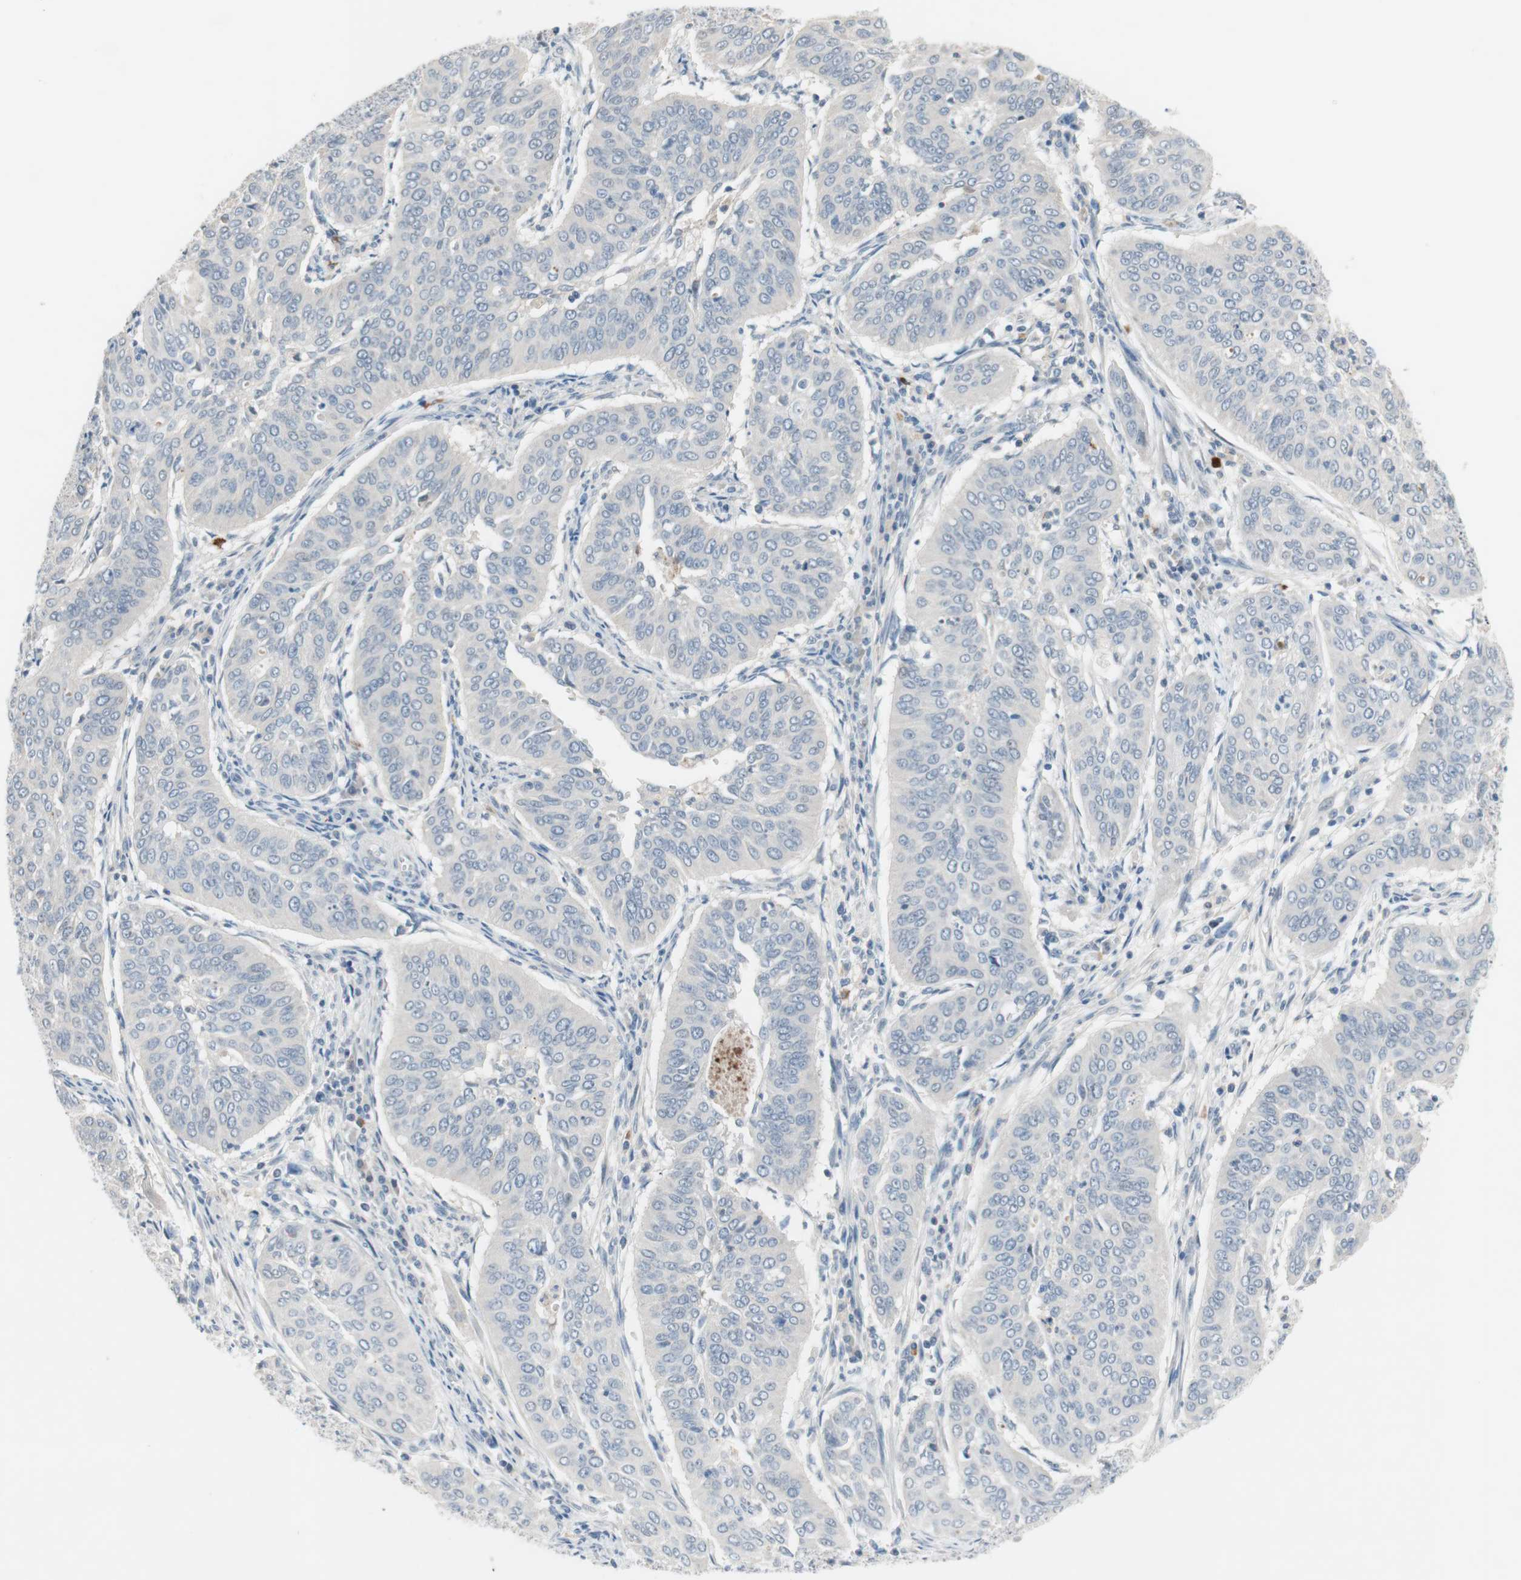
{"staining": {"intensity": "negative", "quantity": "none", "location": "none"}, "tissue": "cervical cancer", "cell_type": "Tumor cells", "image_type": "cancer", "snomed": [{"axis": "morphology", "description": "Normal tissue, NOS"}, {"axis": "morphology", "description": "Squamous cell carcinoma, NOS"}, {"axis": "topography", "description": "Cervix"}], "caption": "This is a micrograph of IHC staining of cervical cancer, which shows no positivity in tumor cells.", "gene": "PDZK1", "patient": {"sex": "female", "age": 39}}